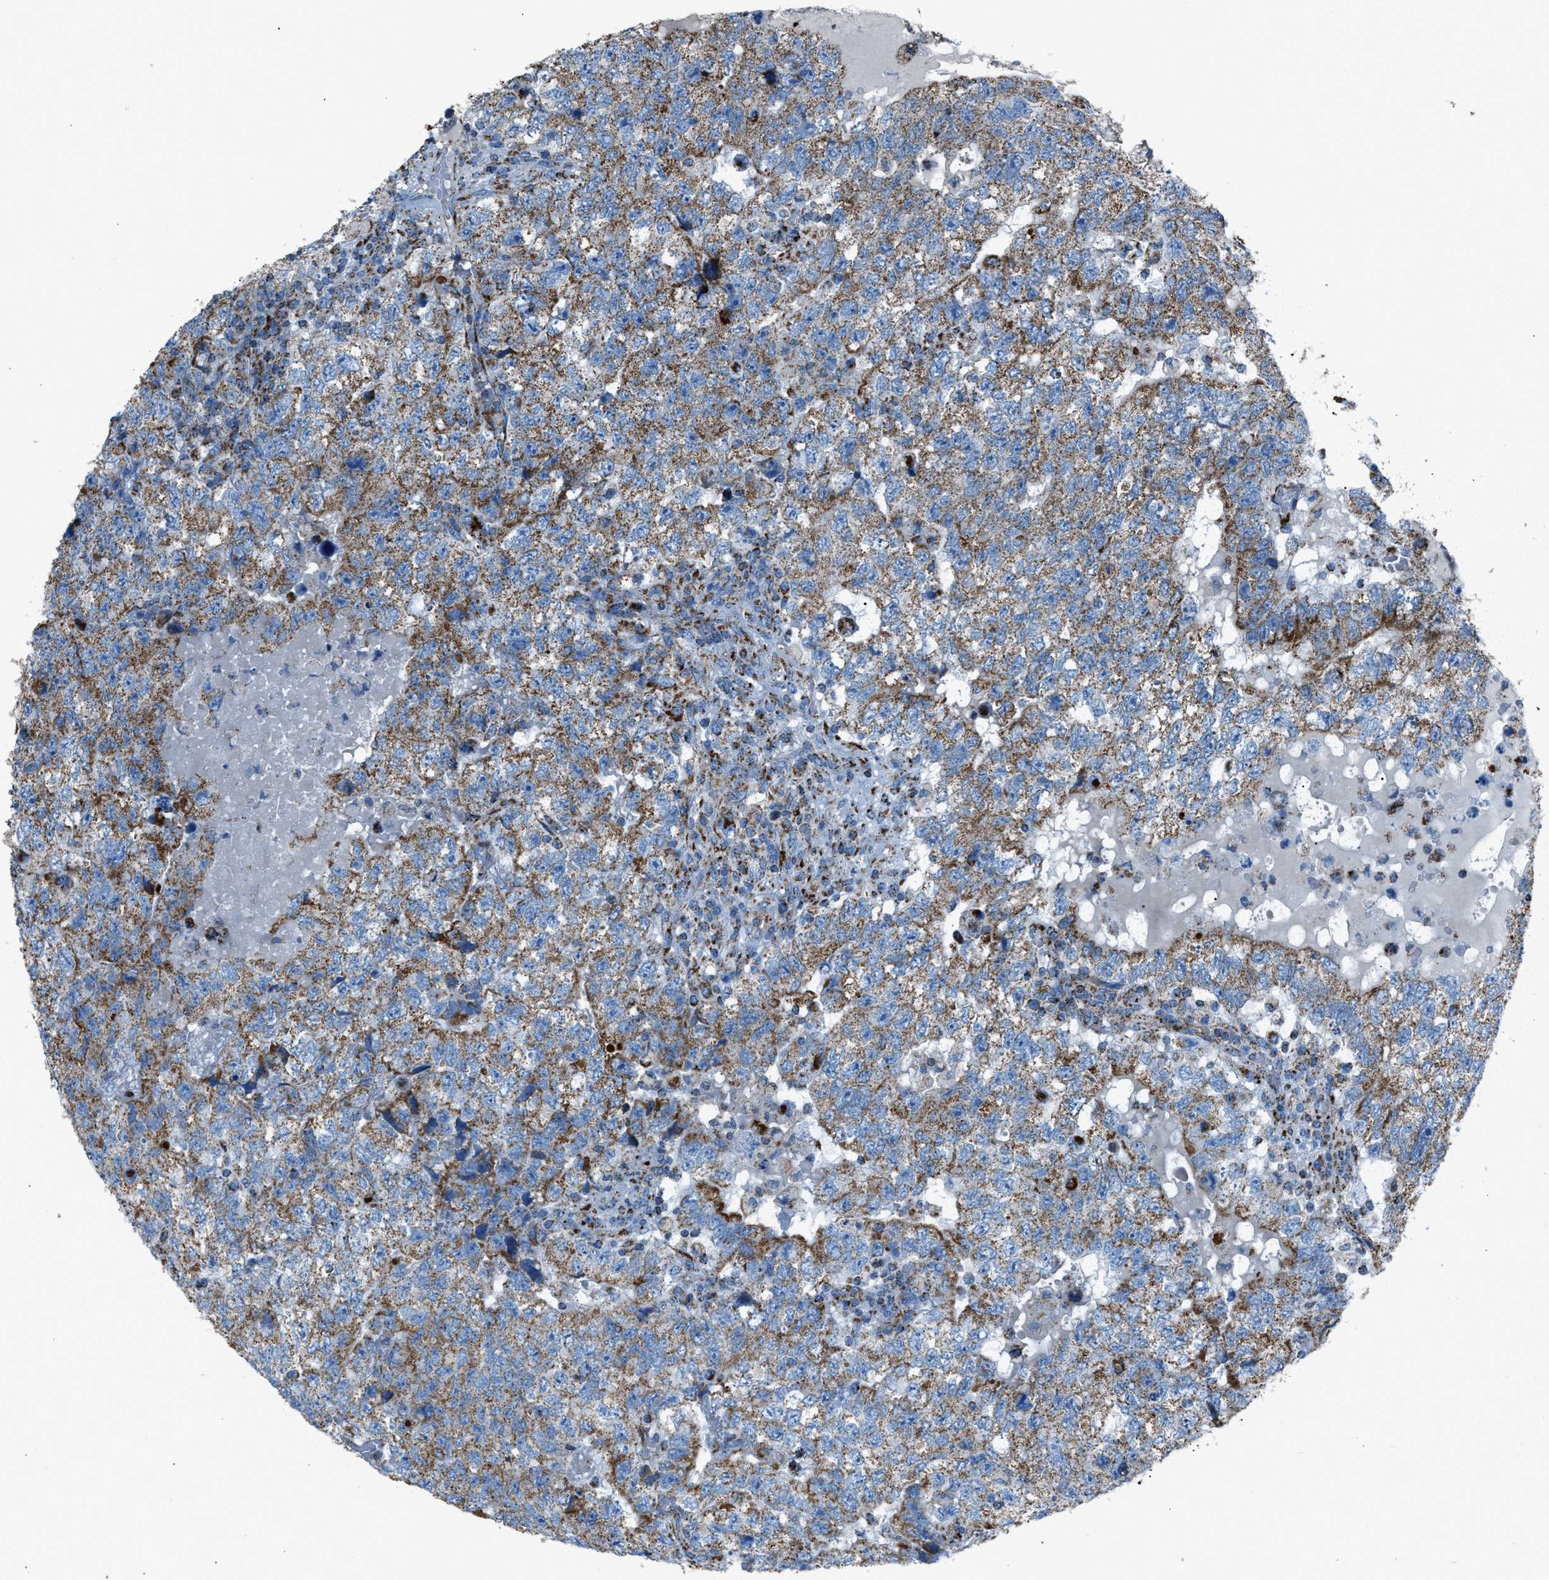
{"staining": {"intensity": "moderate", "quantity": ">75%", "location": "cytoplasmic/membranous"}, "tissue": "testis cancer", "cell_type": "Tumor cells", "image_type": "cancer", "snomed": [{"axis": "morphology", "description": "Carcinoma, Embryonal, NOS"}, {"axis": "topography", "description": "Testis"}], "caption": "This photomicrograph shows immunohistochemistry (IHC) staining of human embryonal carcinoma (testis), with medium moderate cytoplasmic/membranous expression in about >75% of tumor cells.", "gene": "MDH2", "patient": {"sex": "male", "age": 36}}